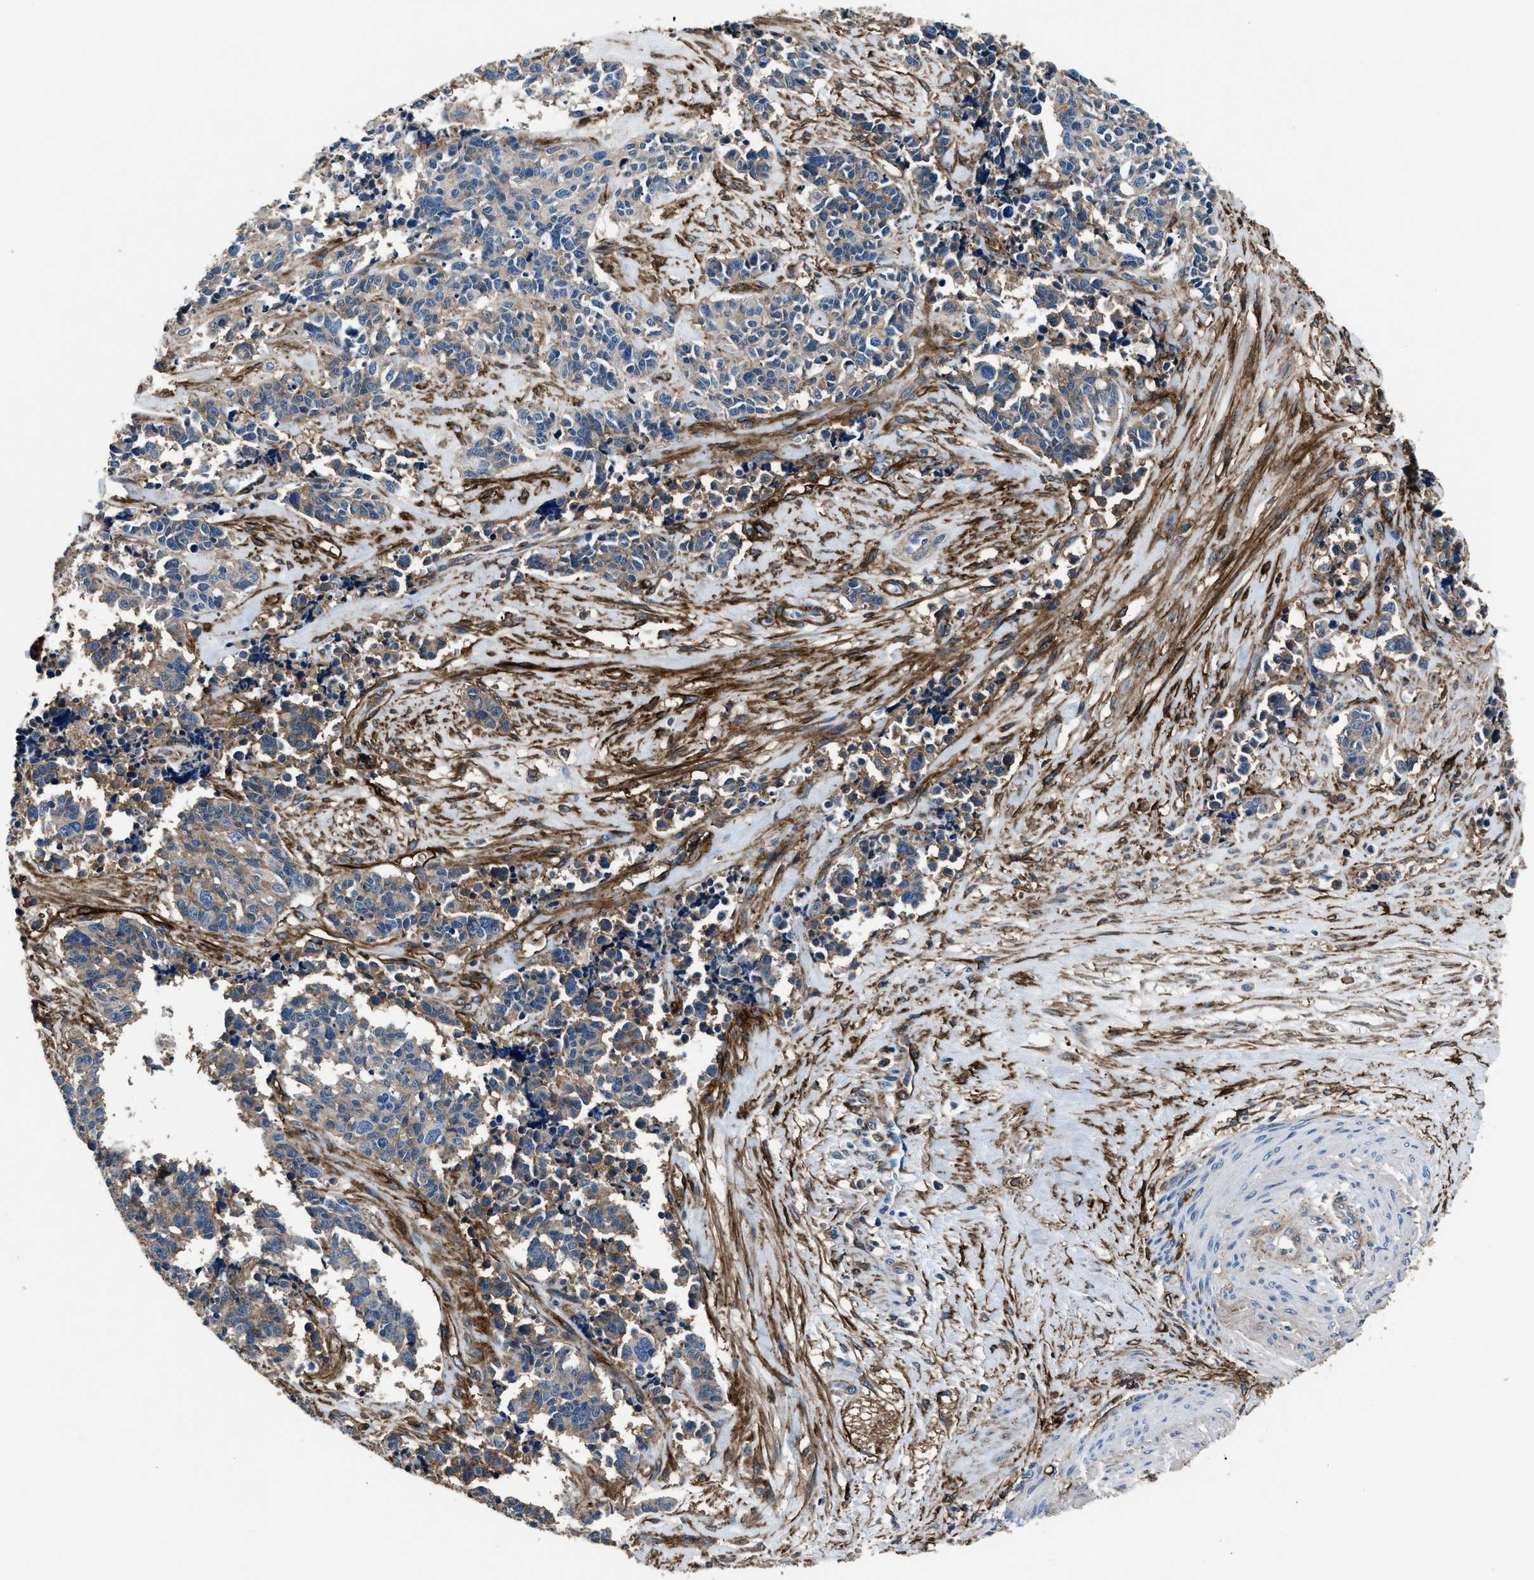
{"staining": {"intensity": "weak", "quantity": "25%-75%", "location": "cytoplasmic/membranous"}, "tissue": "cervical cancer", "cell_type": "Tumor cells", "image_type": "cancer", "snomed": [{"axis": "morphology", "description": "Squamous cell carcinoma, NOS"}, {"axis": "topography", "description": "Cervix"}], "caption": "Protein analysis of cervical cancer tissue reveals weak cytoplasmic/membranous expression in approximately 25%-75% of tumor cells.", "gene": "CD276", "patient": {"sex": "female", "age": 35}}